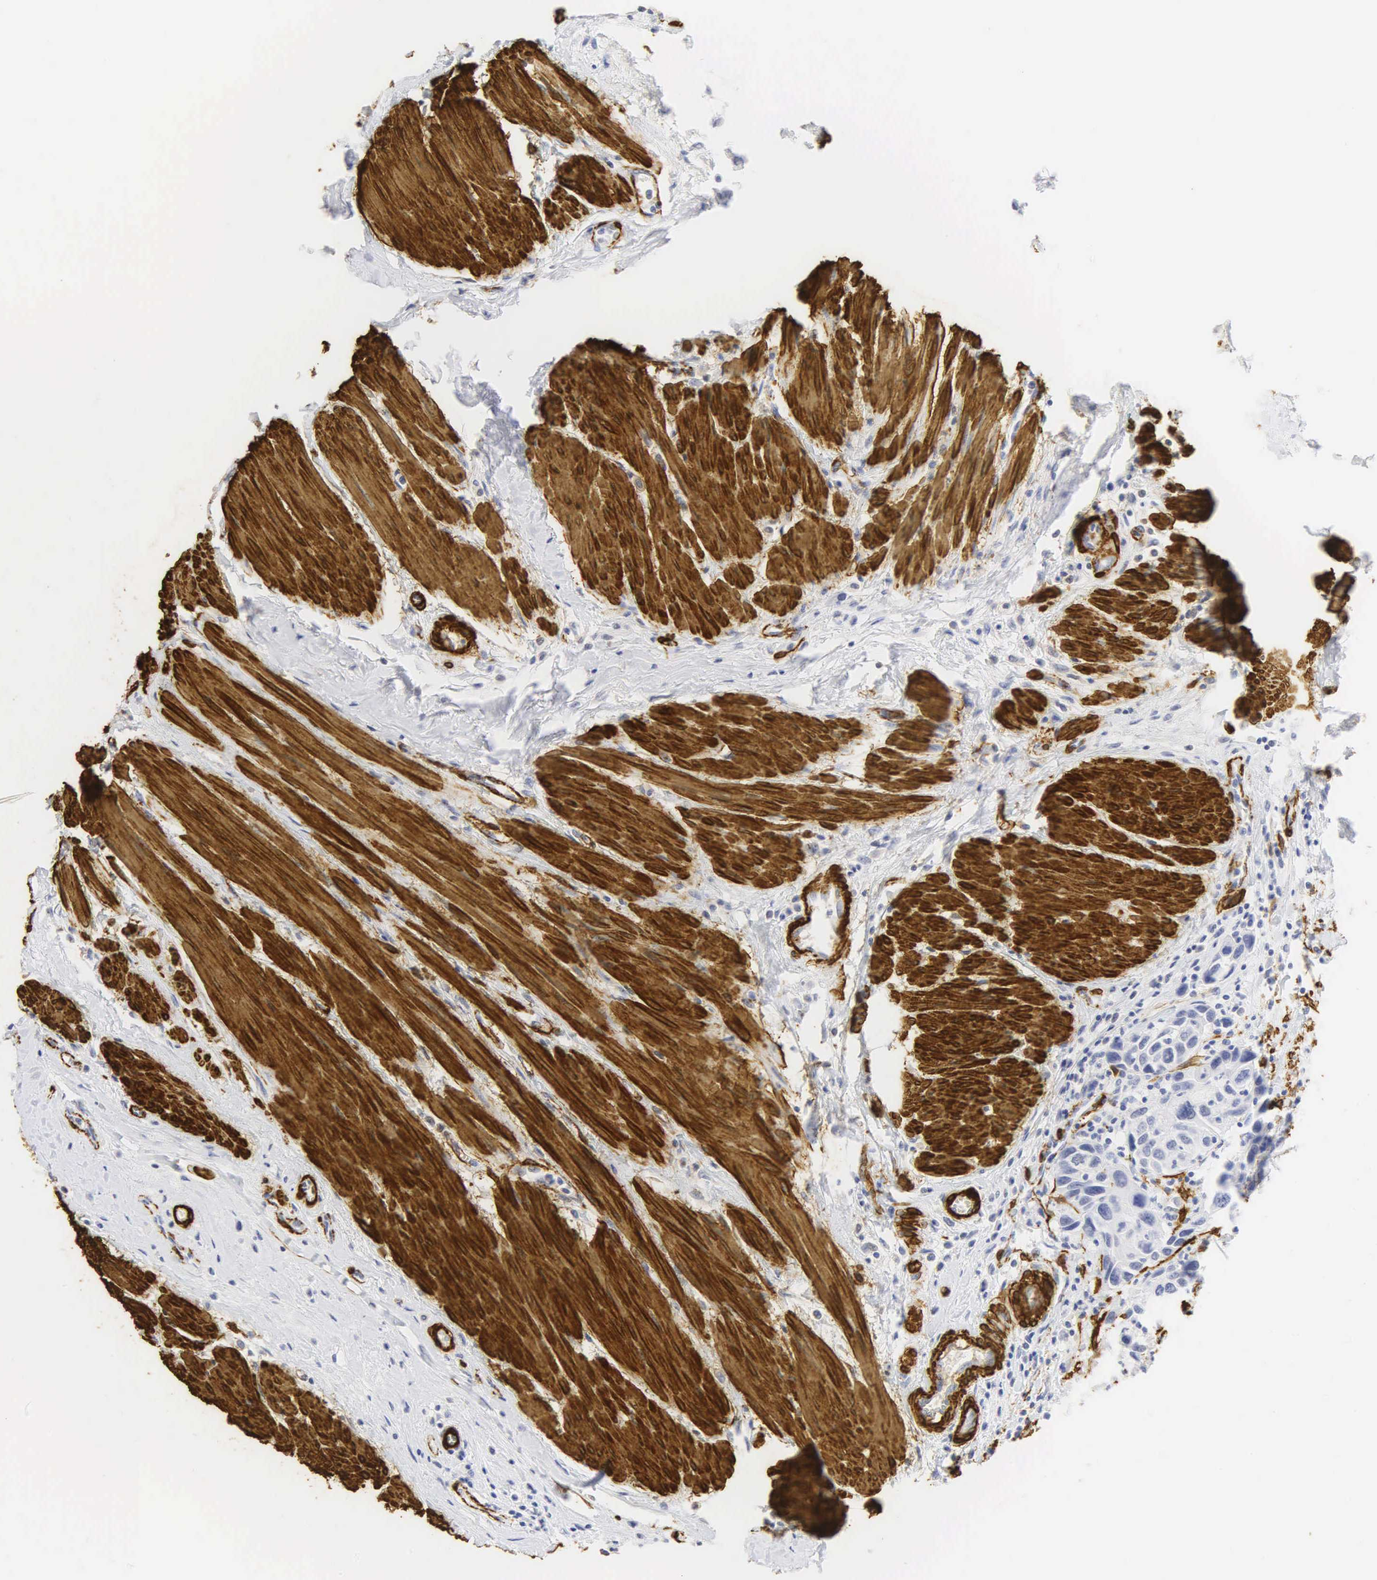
{"staining": {"intensity": "negative", "quantity": "none", "location": "none"}, "tissue": "urothelial cancer", "cell_type": "Tumor cells", "image_type": "cancer", "snomed": [{"axis": "morphology", "description": "Urothelial carcinoma, High grade"}, {"axis": "topography", "description": "Urinary bladder"}], "caption": "High magnification brightfield microscopy of urothelial cancer stained with DAB (brown) and counterstained with hematoxylin (blue): tumor cells show no significant staining.", "gene": "ACTA2", "patient": {"sex": "male", "age": 66}}